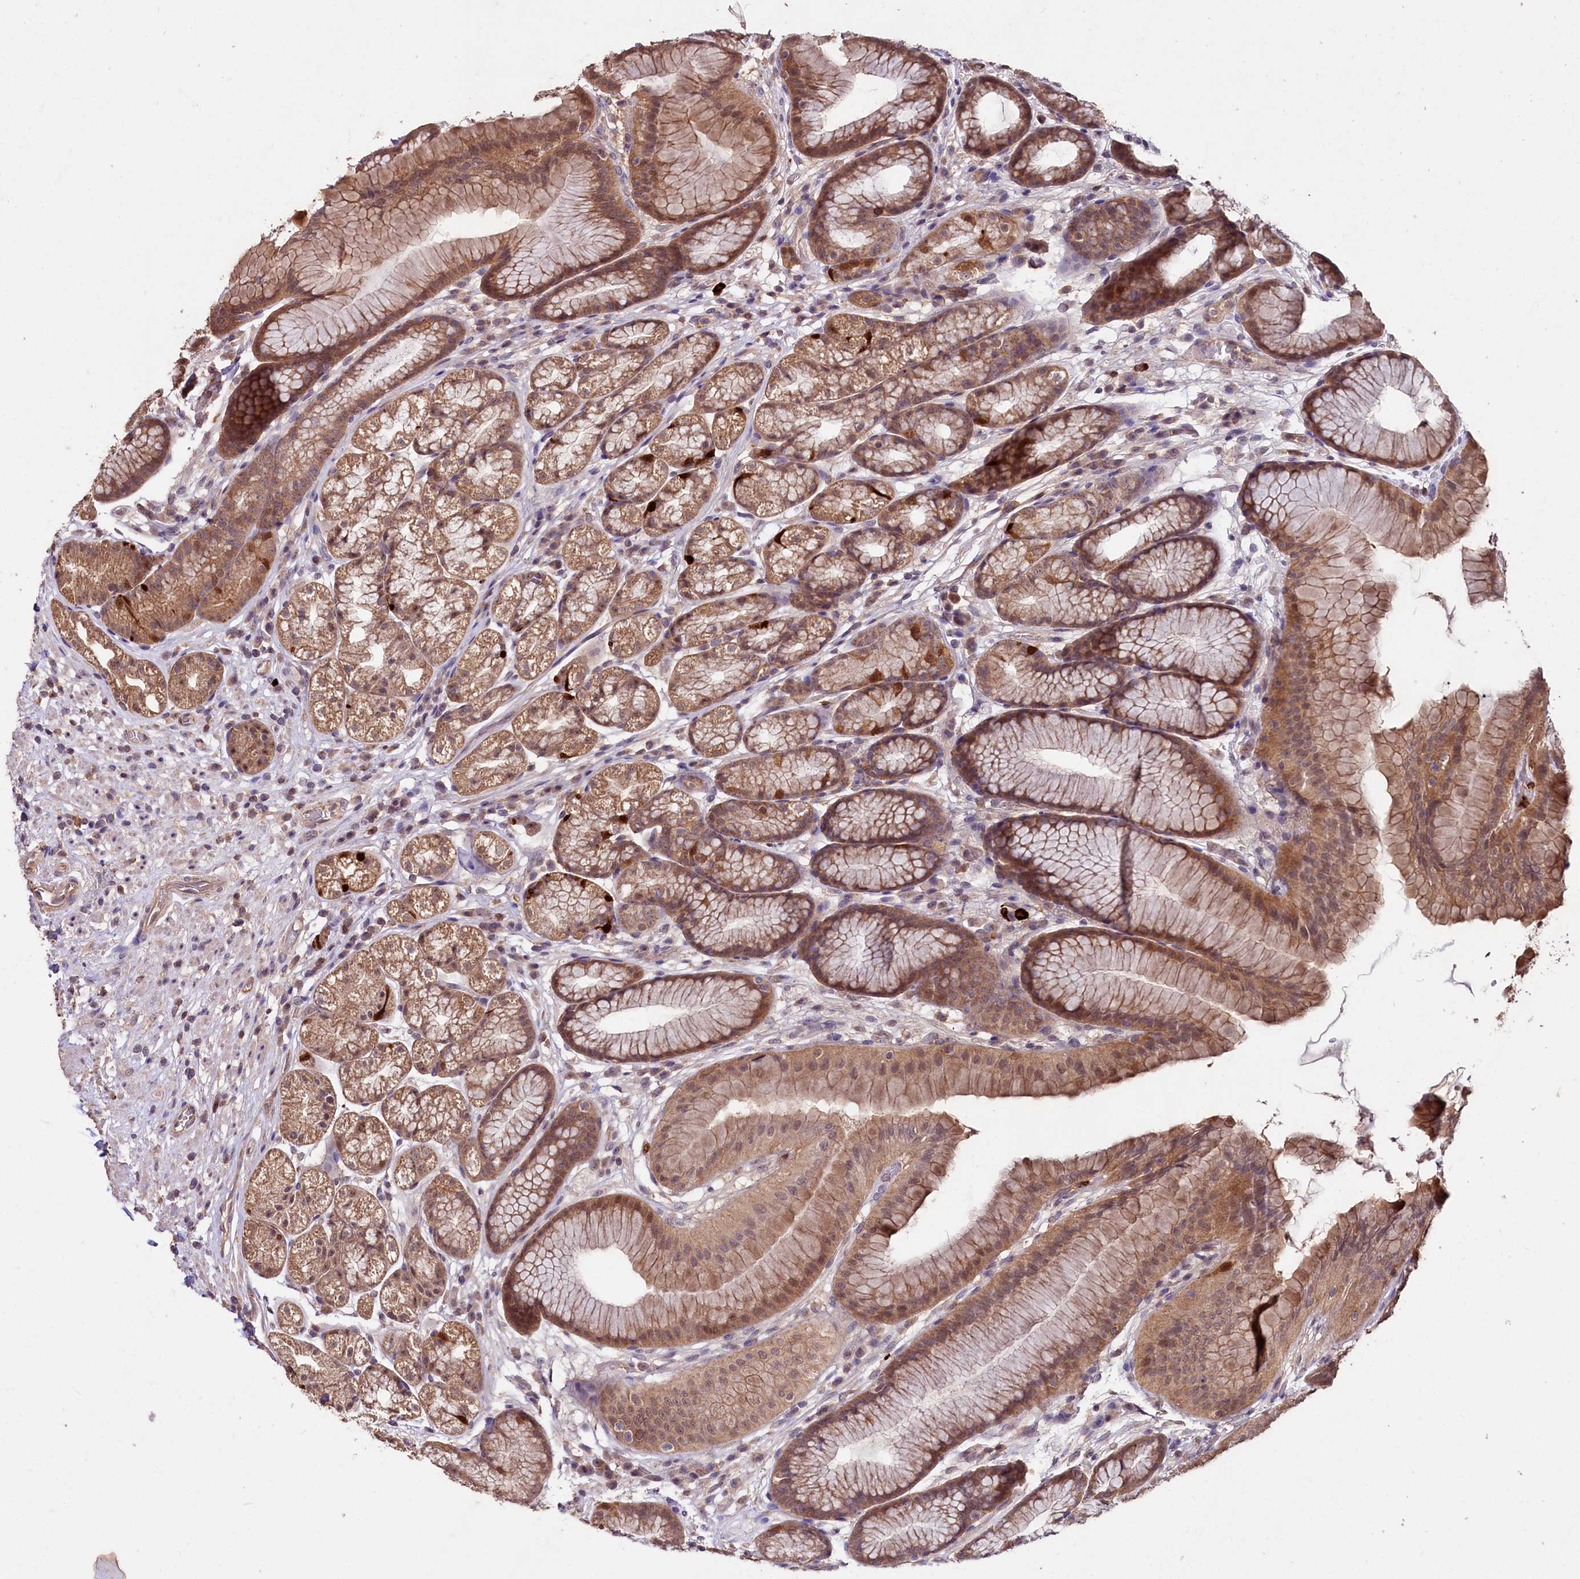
{"staining": {"intensity": "moderate", "quantity": ">75%", "location": "cytoplasmic/membranous,nuclear"}, "tissue": "stomach", "cell_type": "Glandular cells", "image_type": "normal", "snomed": [{"axis": "morphology", "description": "Normal tissue, NOS"}, {"axis": "topography", "description": "Stomach"}], "caption": "Stomach stained with IHC reveals moderate cytoplasmic/membranous,nuclear staining in approximately >75% of glandular cells. (DAB = brown stain, brightfield microscopy at high magnification).", "gene": "KLRB1", "patient": {"sex": "male", "age": 57}}